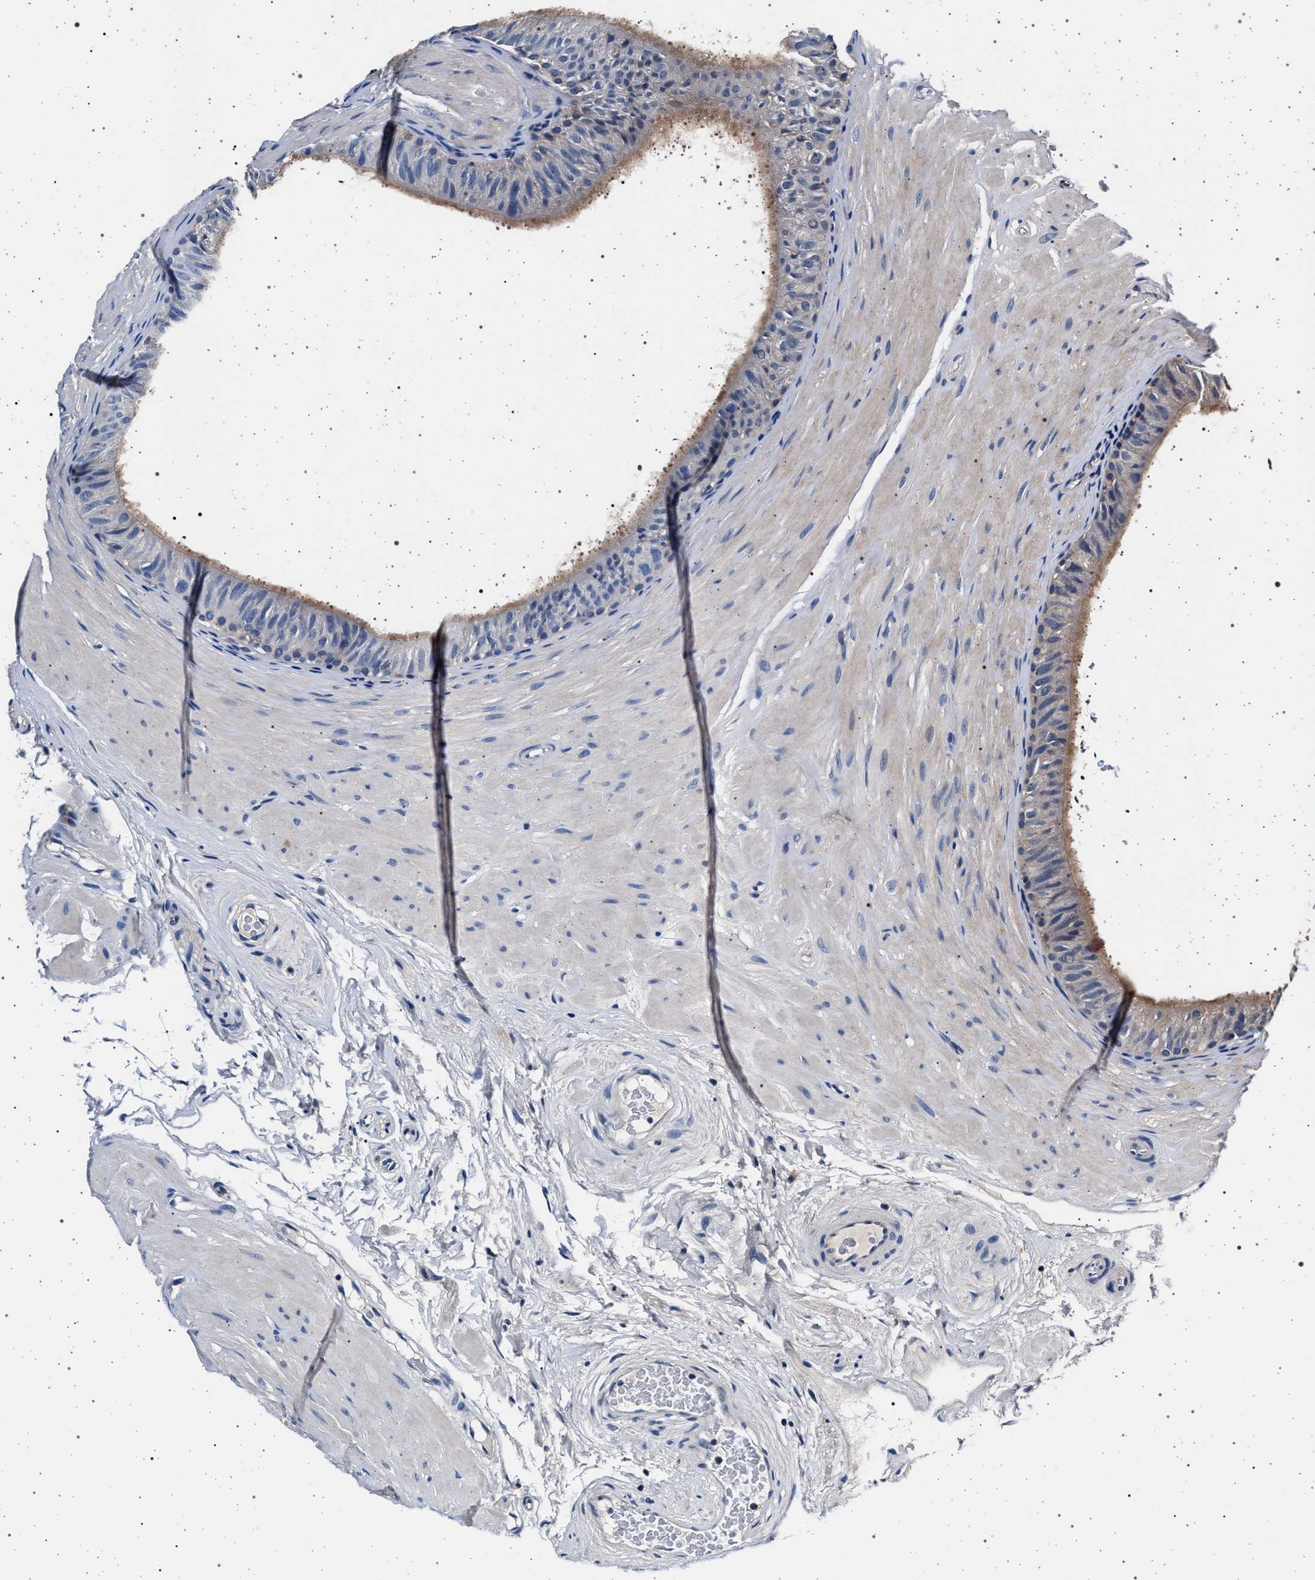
{"staining": {"intensity": "weak", "quantity": ">75%", "location": "cytoplasmic/membranous"}, "tissue": "epididymis", "cell_type": "Glandular cells", "image_type": "normal", "snomed": [{"axis": "morphology", "description": "Normal tissue, NOS"}, {"axis": "topography", "description": "Epididymis"}], "caption": "High-magnification brightfield microscopy of normal epididymis stained with DAB (3,3'-diaminobenzidine) (brown) and counterstained with hematoxylin (blue). glandular cells exhibit weak cytoplasmic/membranous staining is seen in about>75% of cells.", "gene": "MAP3K2", "patient": {"sex": "male", "age": 34}}